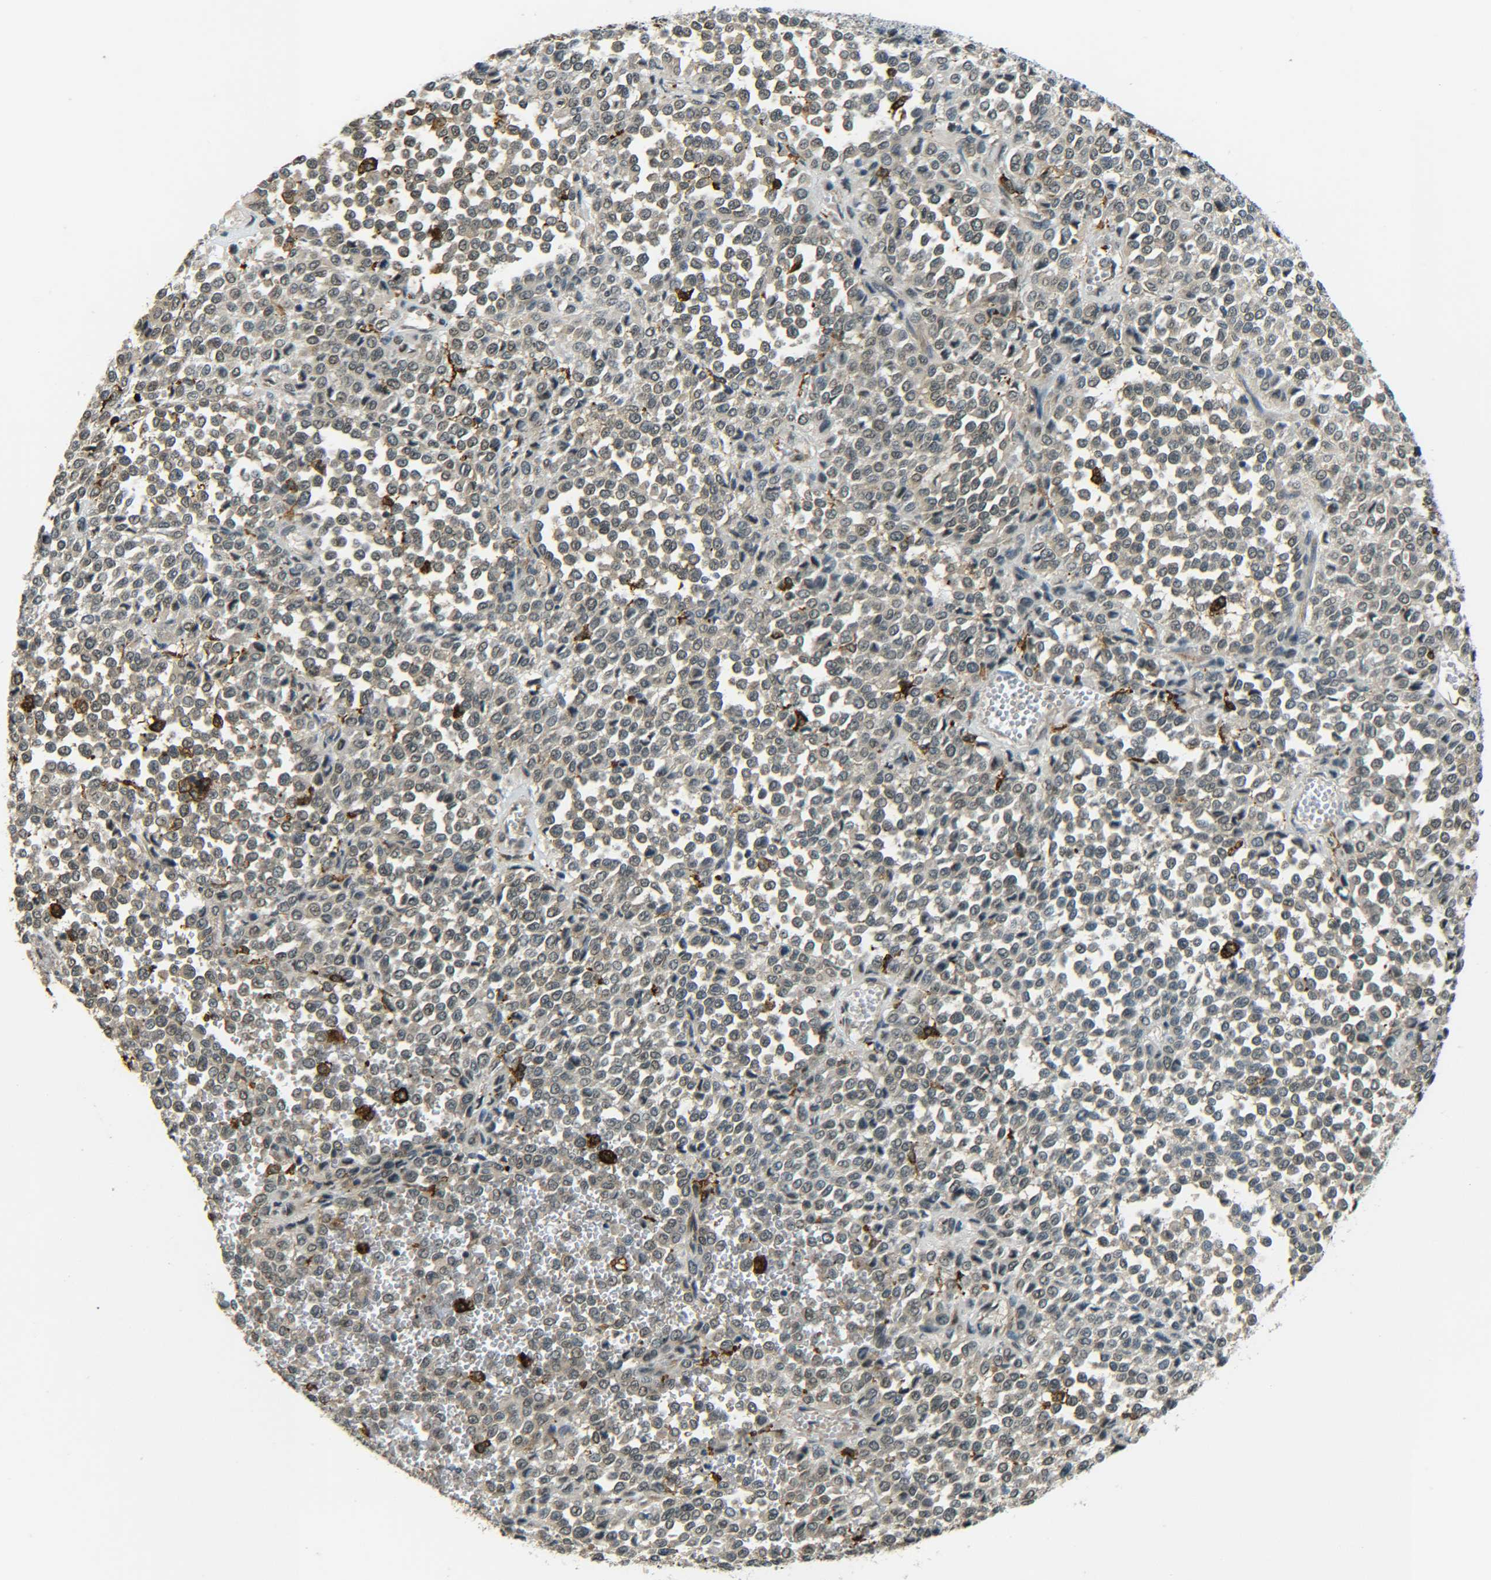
{"staining": {"intensity": "weak", "quantity": ">75%", "location": "cytoplasmic/membranous,nuclear"}, "tissue": "melanoma", "cell_type": "Tumor cells", "image_type": "cancer", "snomed": [{"axis": "morphology", "description": "Malignant melanoma, Metastatic site"}, {"axis": "topography", "description": "Pancreas"}], "caption": "Melanoma tissue demonstrates weak cytoplasmic/membranous and nuclear positivity in approximately >75% of tumor cells, visualized by immunohistochemistry. The staining was performed using DAB (3,3'-diaminobenzidine) to visualize the protein expression in brown, while the nuclei were stained in blue with hematoxylin (Magnification: 20x).", "gene": "DAB2", "patient": {"sex": "female", "age": 30}}